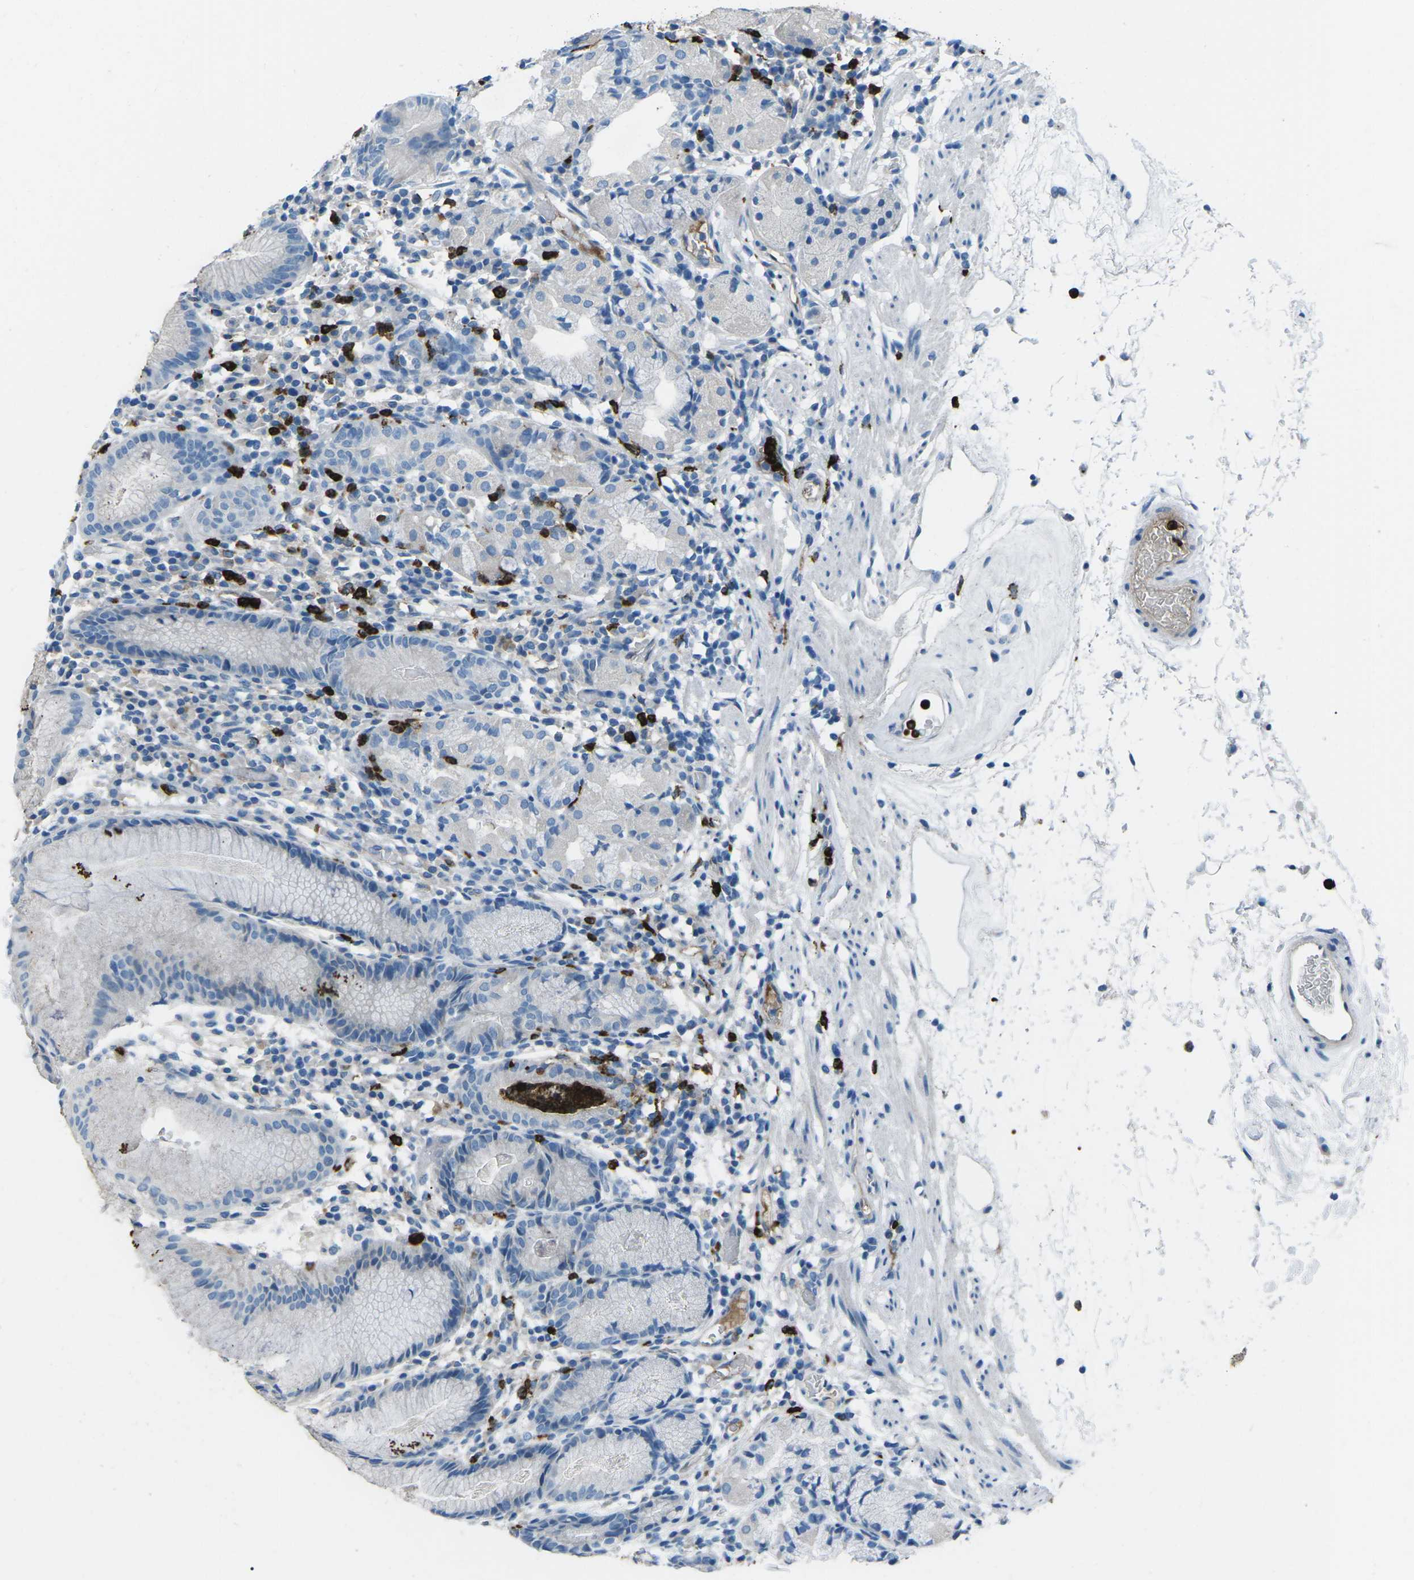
{"staining": {"intensity": "negative", "quantity": "none", "location": "none"}, "tissue": "stomach", "cell_type": "Glandular cells", "image_type": "normal", "snomed": [{"axis": "morphology", "description": "Normal tissue, NOS"}, {"axis": "topography", "description": "Stomach"}, {"axis": "topography", "description": "Stomach, lower"}], "caption": "Immunohistochemistry image of benign stomach: stomach stained with DAB demonstrates no significant protein positivity in glandular cells.", "gene": "FCN1", "patient": {"sex": "female", "age": 75}}